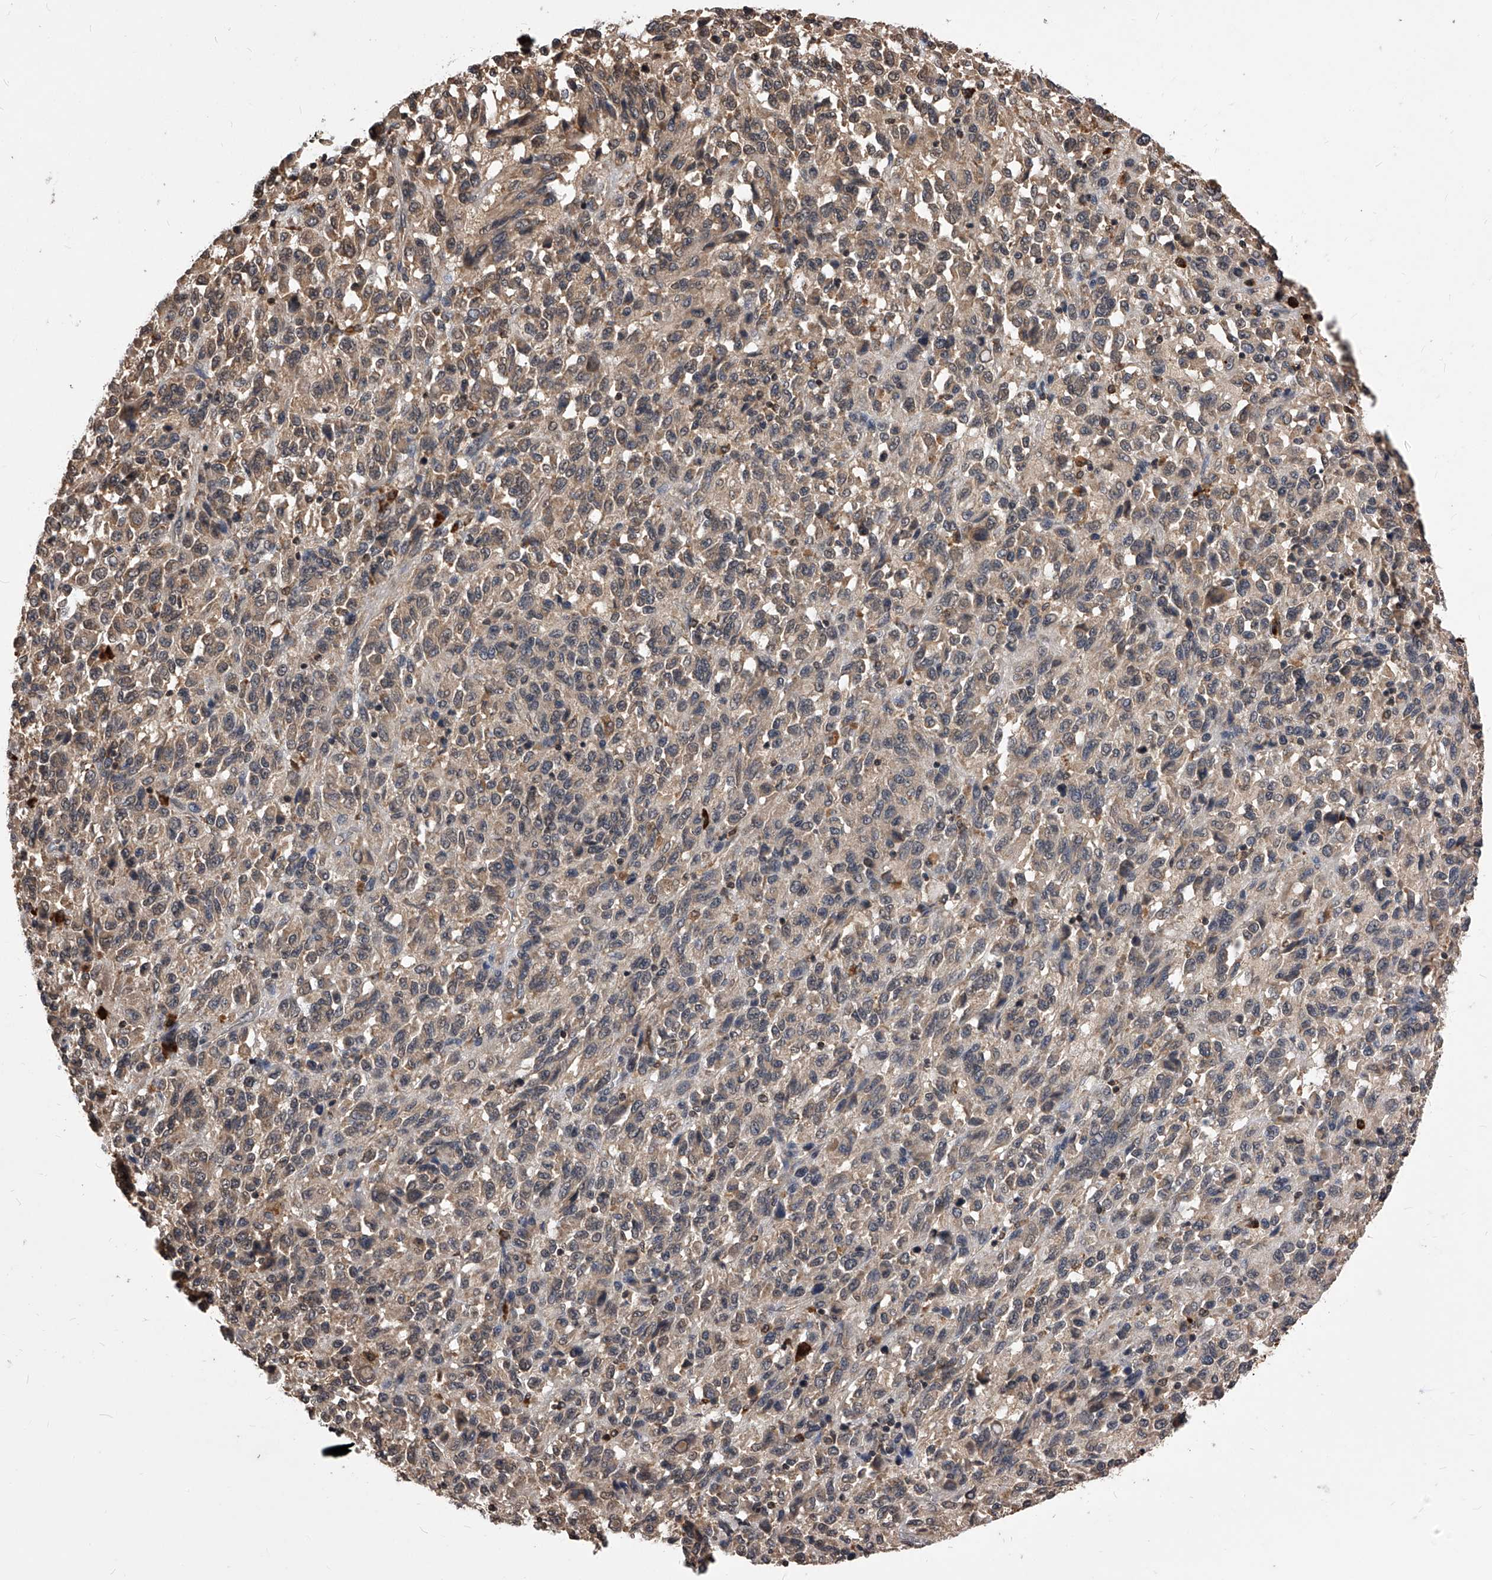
{"staining": {"intensity": "weak", "quantity": "25%-75%", "location": "cytoplasmic/membranous"}, "tissue": "melanoma", "cell_type": "Tumor cells", "image_type": "cancer", "snomed": [{"axis": "morphology", "description": "Malignant melanoma, Metastatic site"}, {"axis": "topography", "description": "Lung"}], "caption": "Weak cytoplasmic/membranous expression is seen in about 25%-75% of tumor cells in malignant melanoma (metastatic site).", "gene": "ID1", "patient": {"sex": "male", "age": 64}}